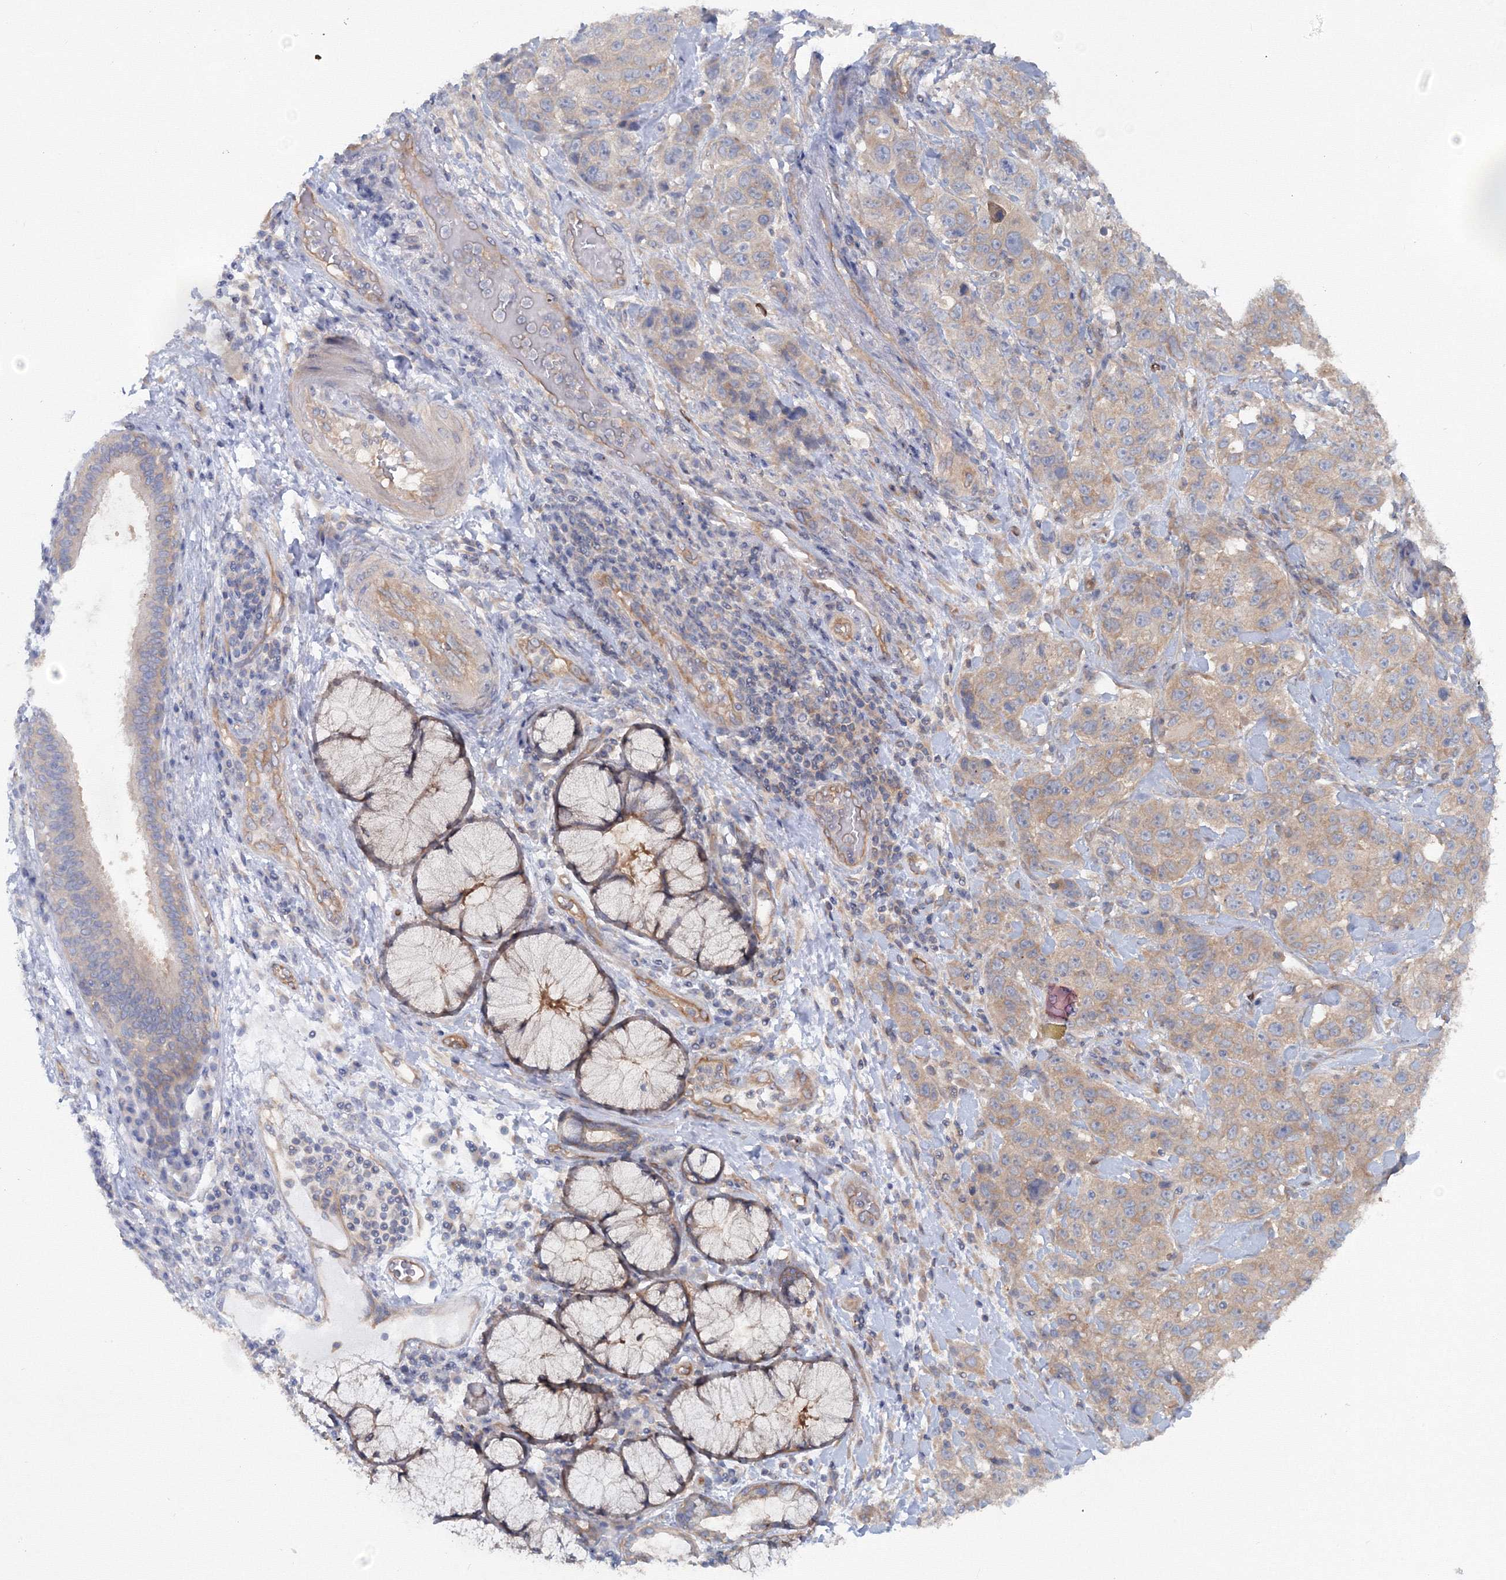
{"staining": {"intensity": "weak", "quantity": "<25%", "location": "cytoplasmic/membranous"}, "tissue": "stomach cancer", "cell_type": "Tumor cells", "image_type": "cancer", "snomed": [{"axis": "morphology", "description": "Adenocarcinoma, NOS"}, {"axis": "topography", "description": "Stomach"}], "caption": "A high-resolution histopathology image shows immunohistochemistry staining of stomach cancer (adenocarcinoma), which reveals no significant expression in tumor cells. (DAB immunohistochemistry (IHC) visualized using brightfield microscopy, high magnification).", "gene": "EXOC1", "patient": {"sex": "male", "age": 48}}